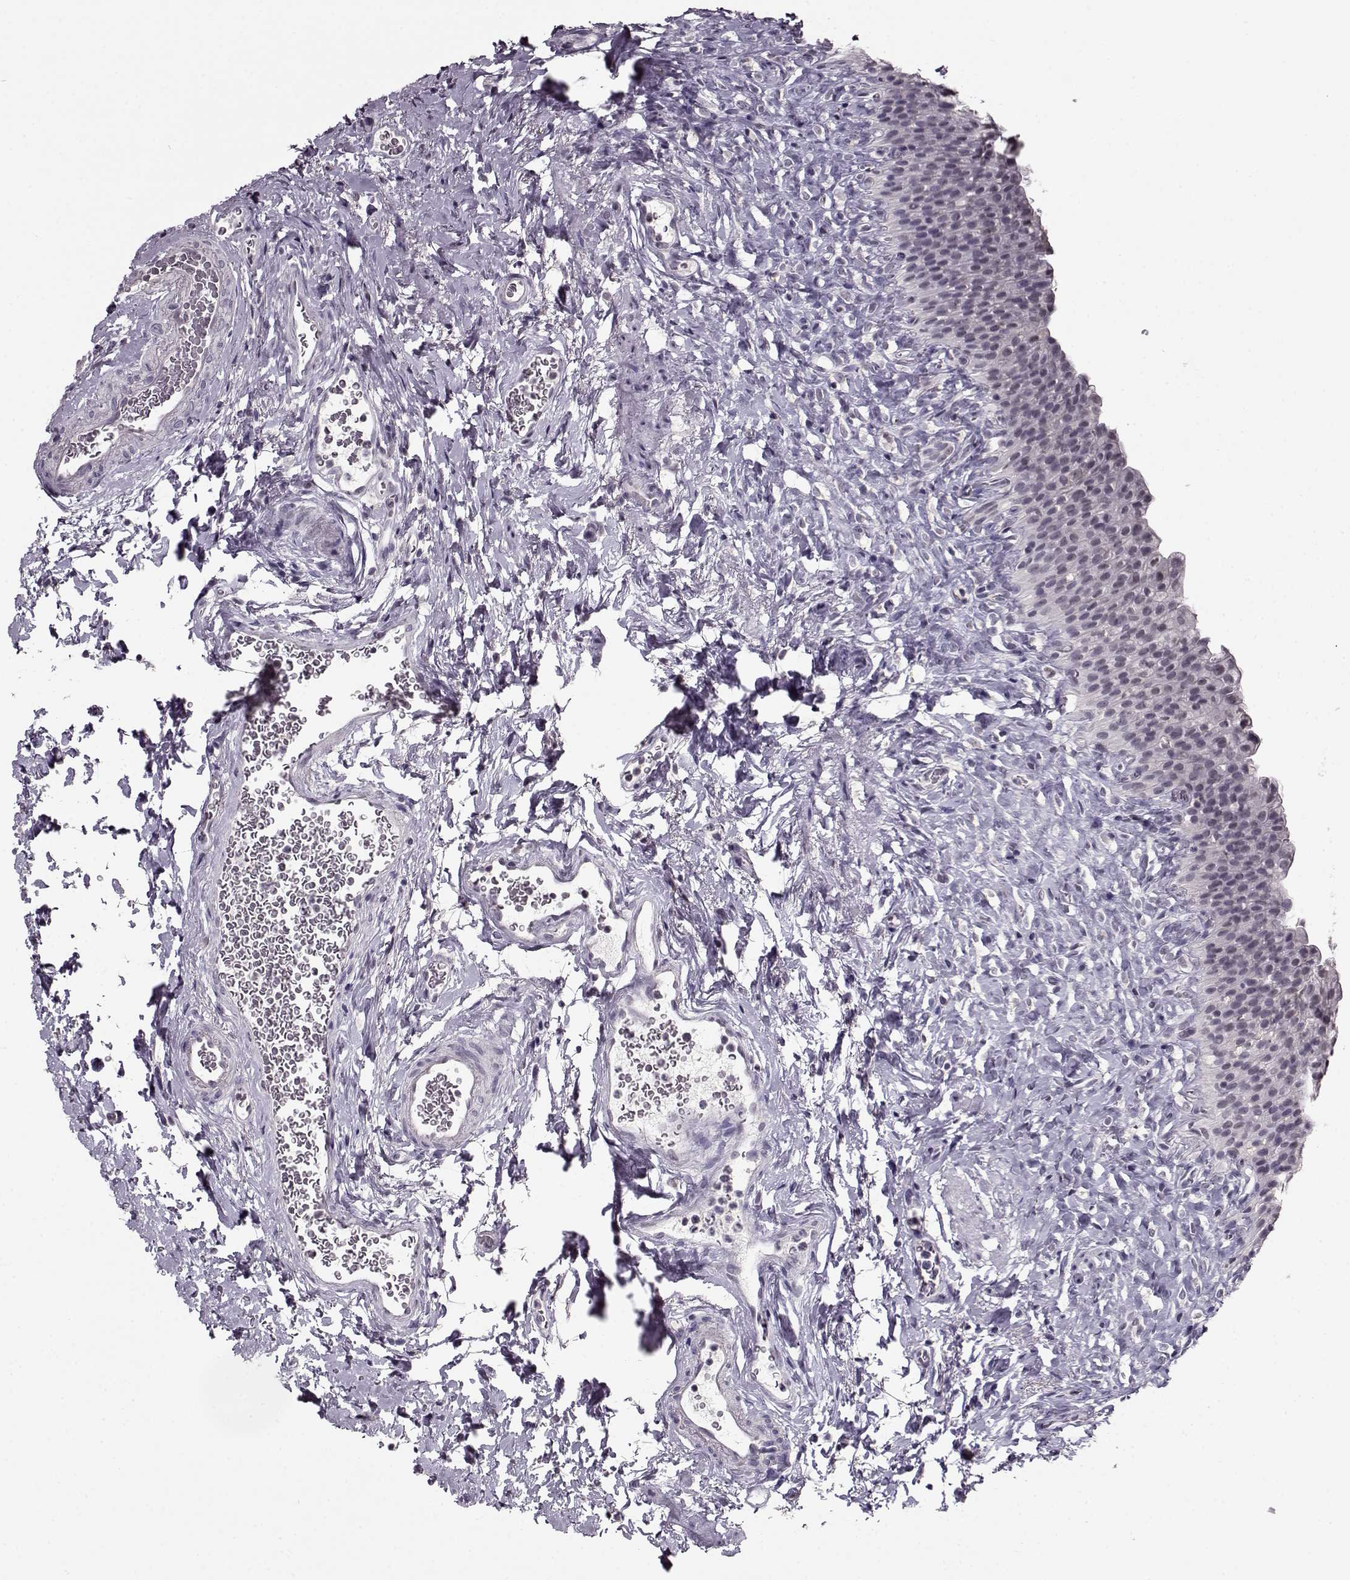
{"staining": {"intensity": "negative", "quantity": "none", "location": "none"}, "tissue": "urinary bladder", "cell_type": "Urothelial cells", "image_type": "normal", "snomed": [{"axis": "morphology", "description": "Normal tissue, NOS"}, {"axis": "topography", "description": "Urinary bladder"}], "caption": "Immunohistochemical staining of benign urinary bladder exhibits no significant positivity in urothelial cells.", "gene": "RP1L1", "patient": {"sex": "male", "age": 76}}